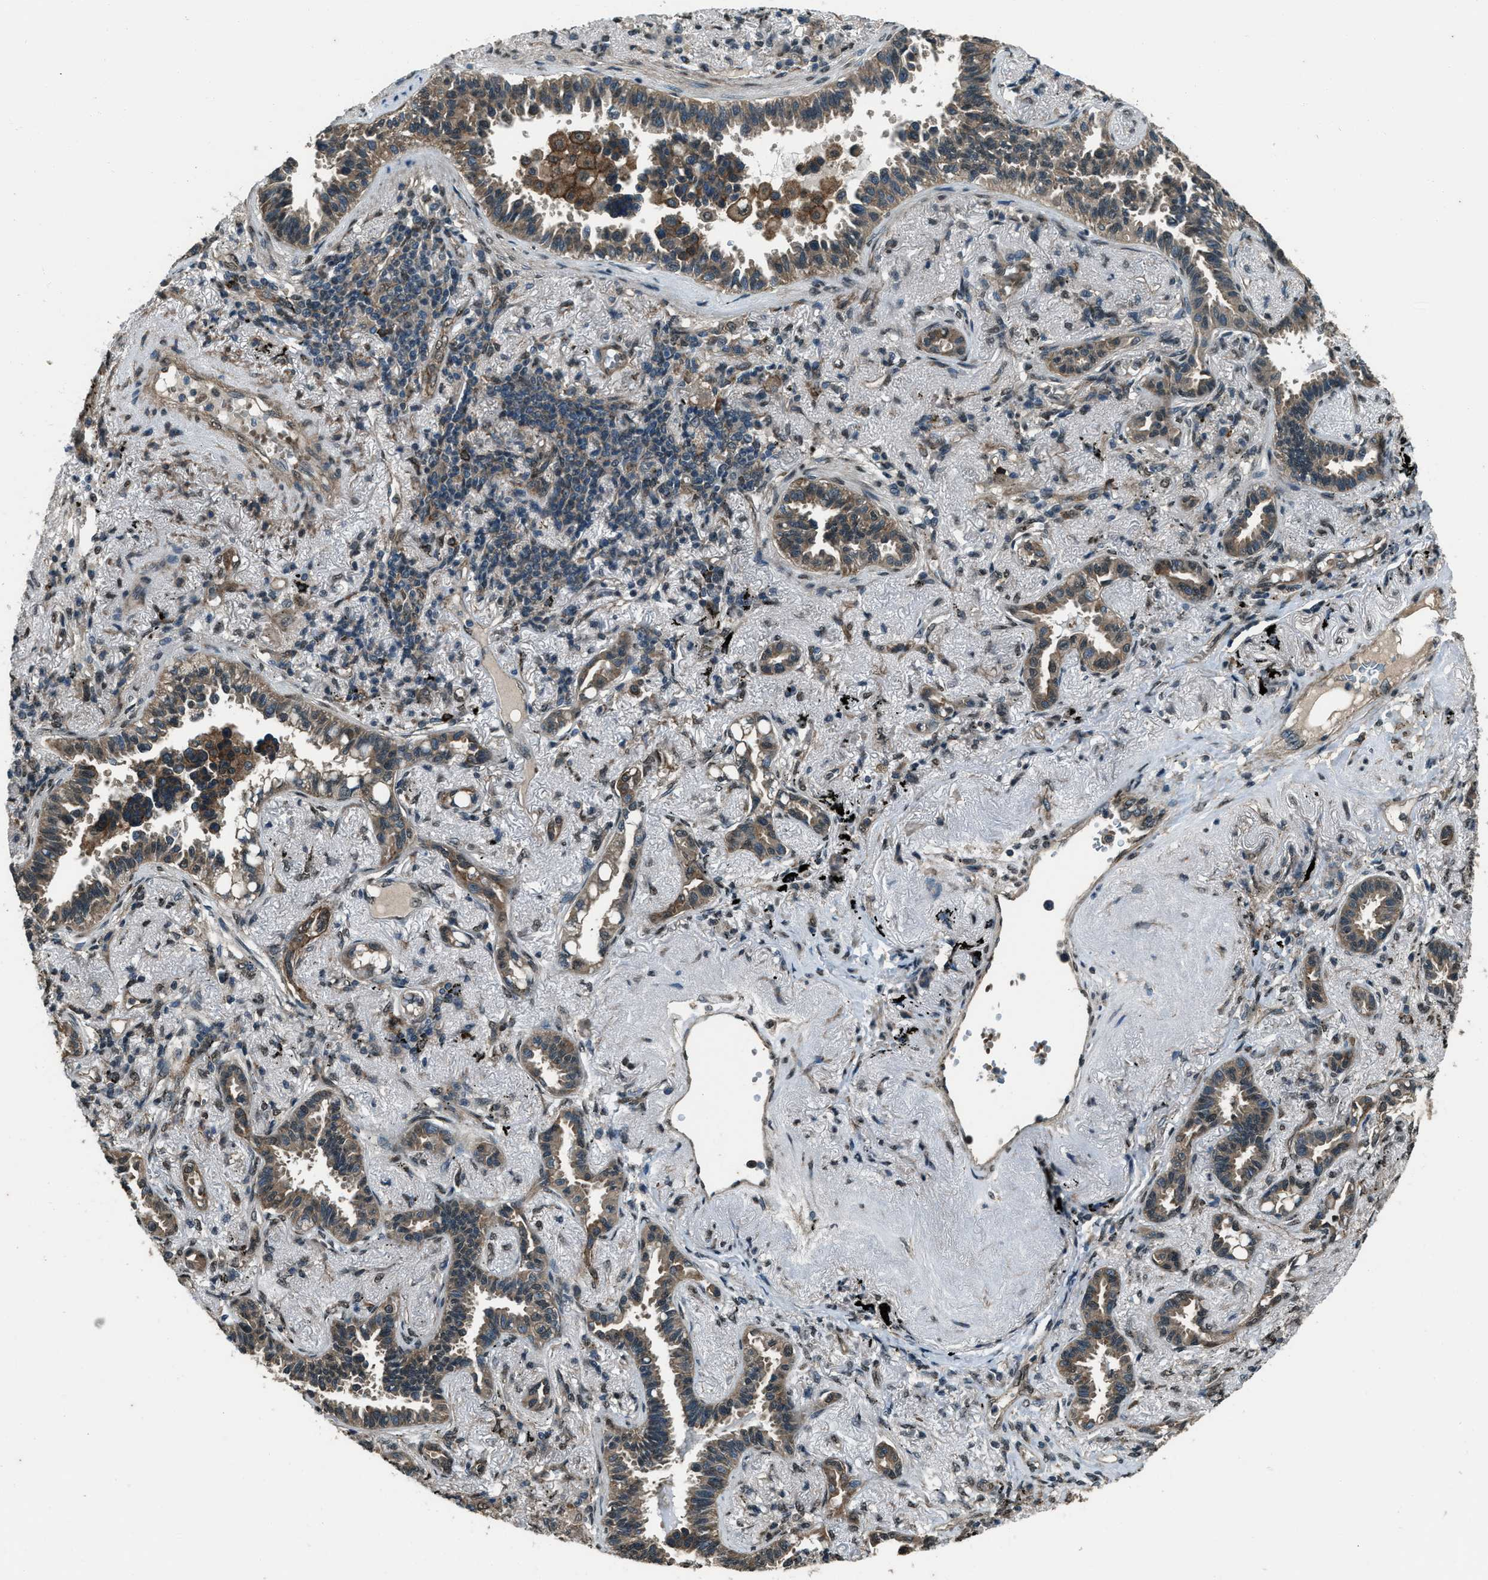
{"staining": {"intensity": "moderate", "quantity": ">75%", "location": "cytoplasmic/membranous"}, "tissue": "lung cancer", "cell_type": "Tumor cells", "image_type": "cancer", "snomed": [{"axis": "morphology", "description": "Adenocarcinoma, NOS"}, {"axis": "topography", "description": "Lung"}], "caption": "Lung cancer stained for a protein (brown) reveals moderate cytoplasmic/membranous positive staining in approximately >75% of tumor cells.", "gene": "SVIL", "patient": {"sex": "male", "age": 59}}